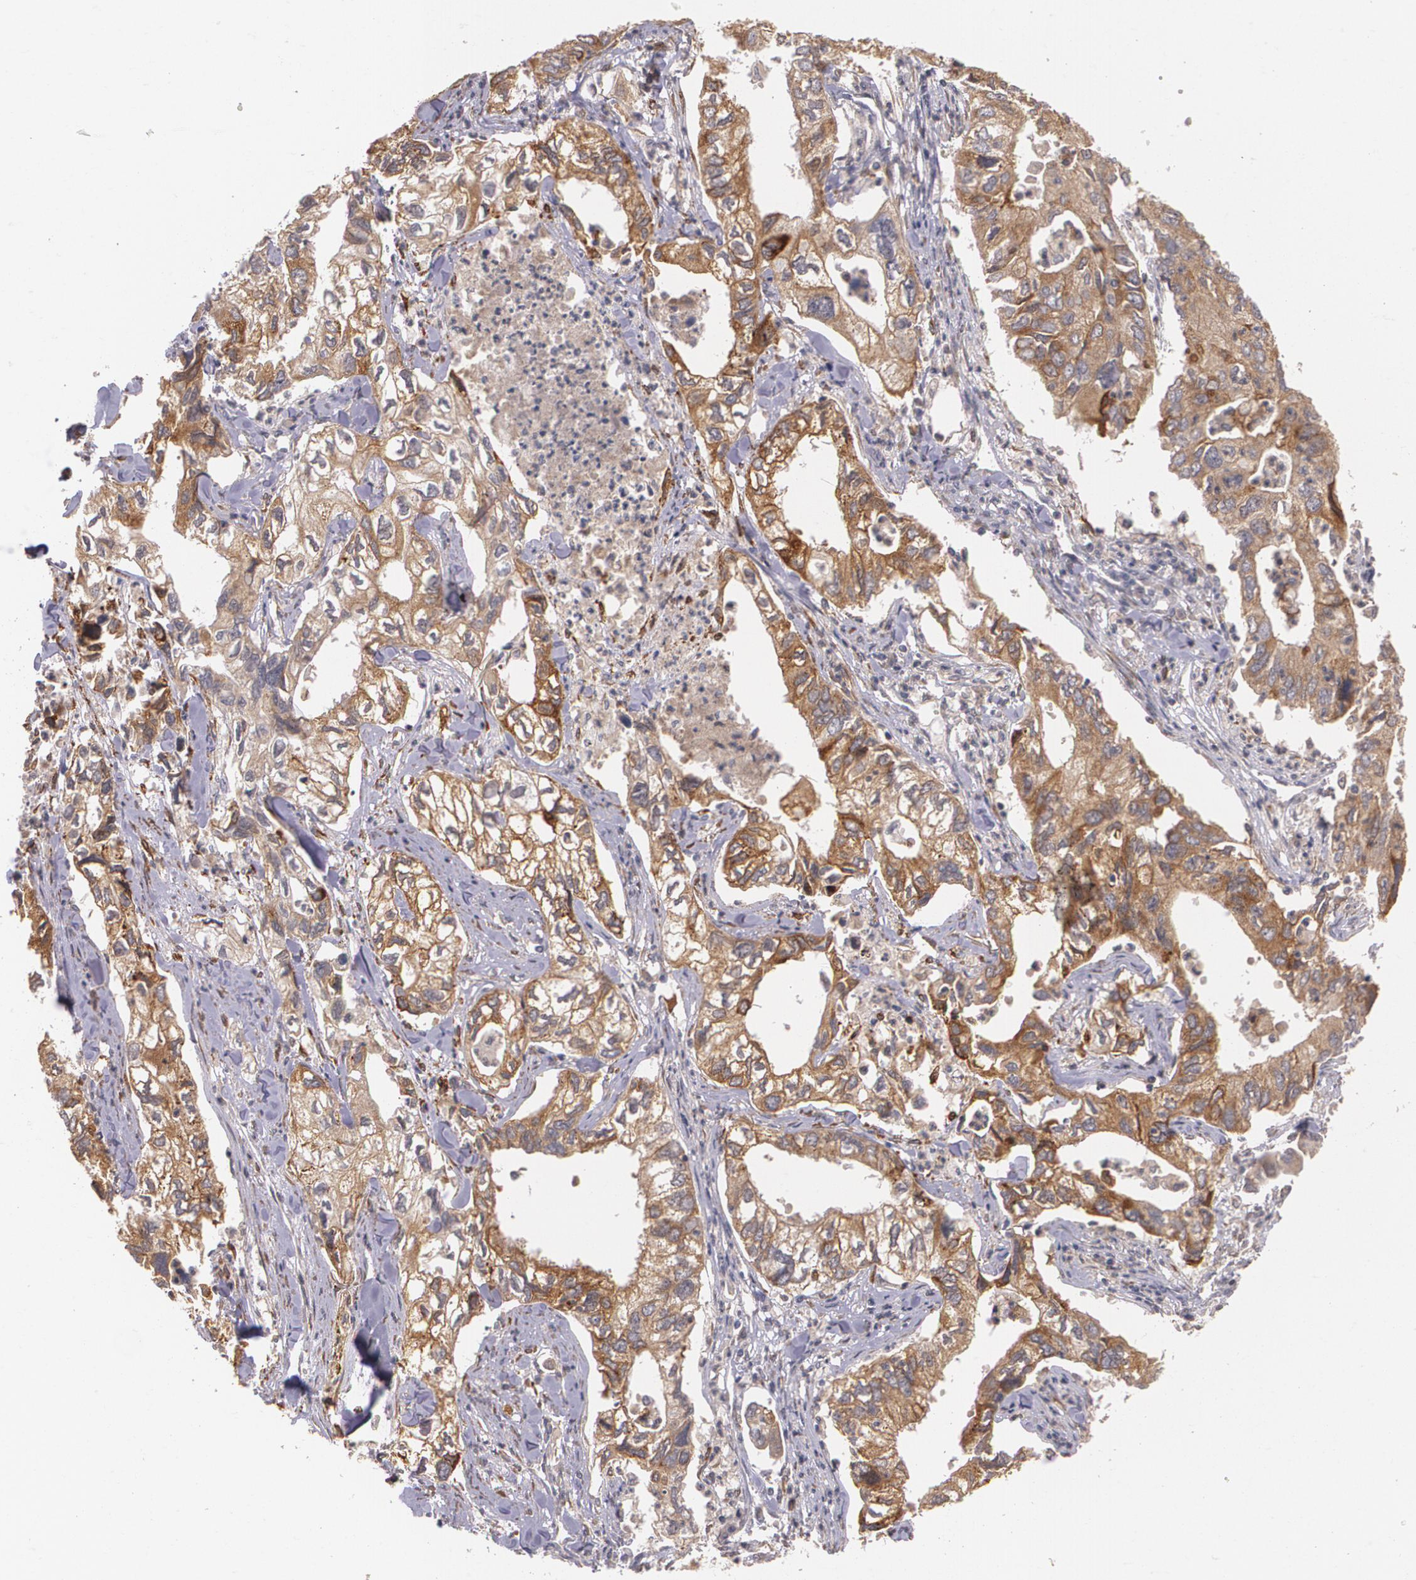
{"staining": {"intensity": "strong", "quantity": ">75%", "location": "cytoplasmic/membranous"}, "tissue": "lung cancer", "cell_type": "Tumor cells", "image_type": "cancer", "snomed": [{"axis": "morphology", "description": "Adenocarcinoma, NOS"}, {"axis": "topography", "description": "Lung"}], "caption": "Immunohistochemistry staining of lung adenocarcinoma, which reveals high levels of strong cytoplasmic/membranous expression in about >75% of tumor cells indicating strong cytoplasmic/membranous protein positivity. The staining was performed using DAB (3,3'-diaminobenzidine) (brown) for protein detection and nuclei were counterstained in hematoxylin (blue).", "gene": "IFNGR2", "patient": {"sex": "male", "age": 48}}